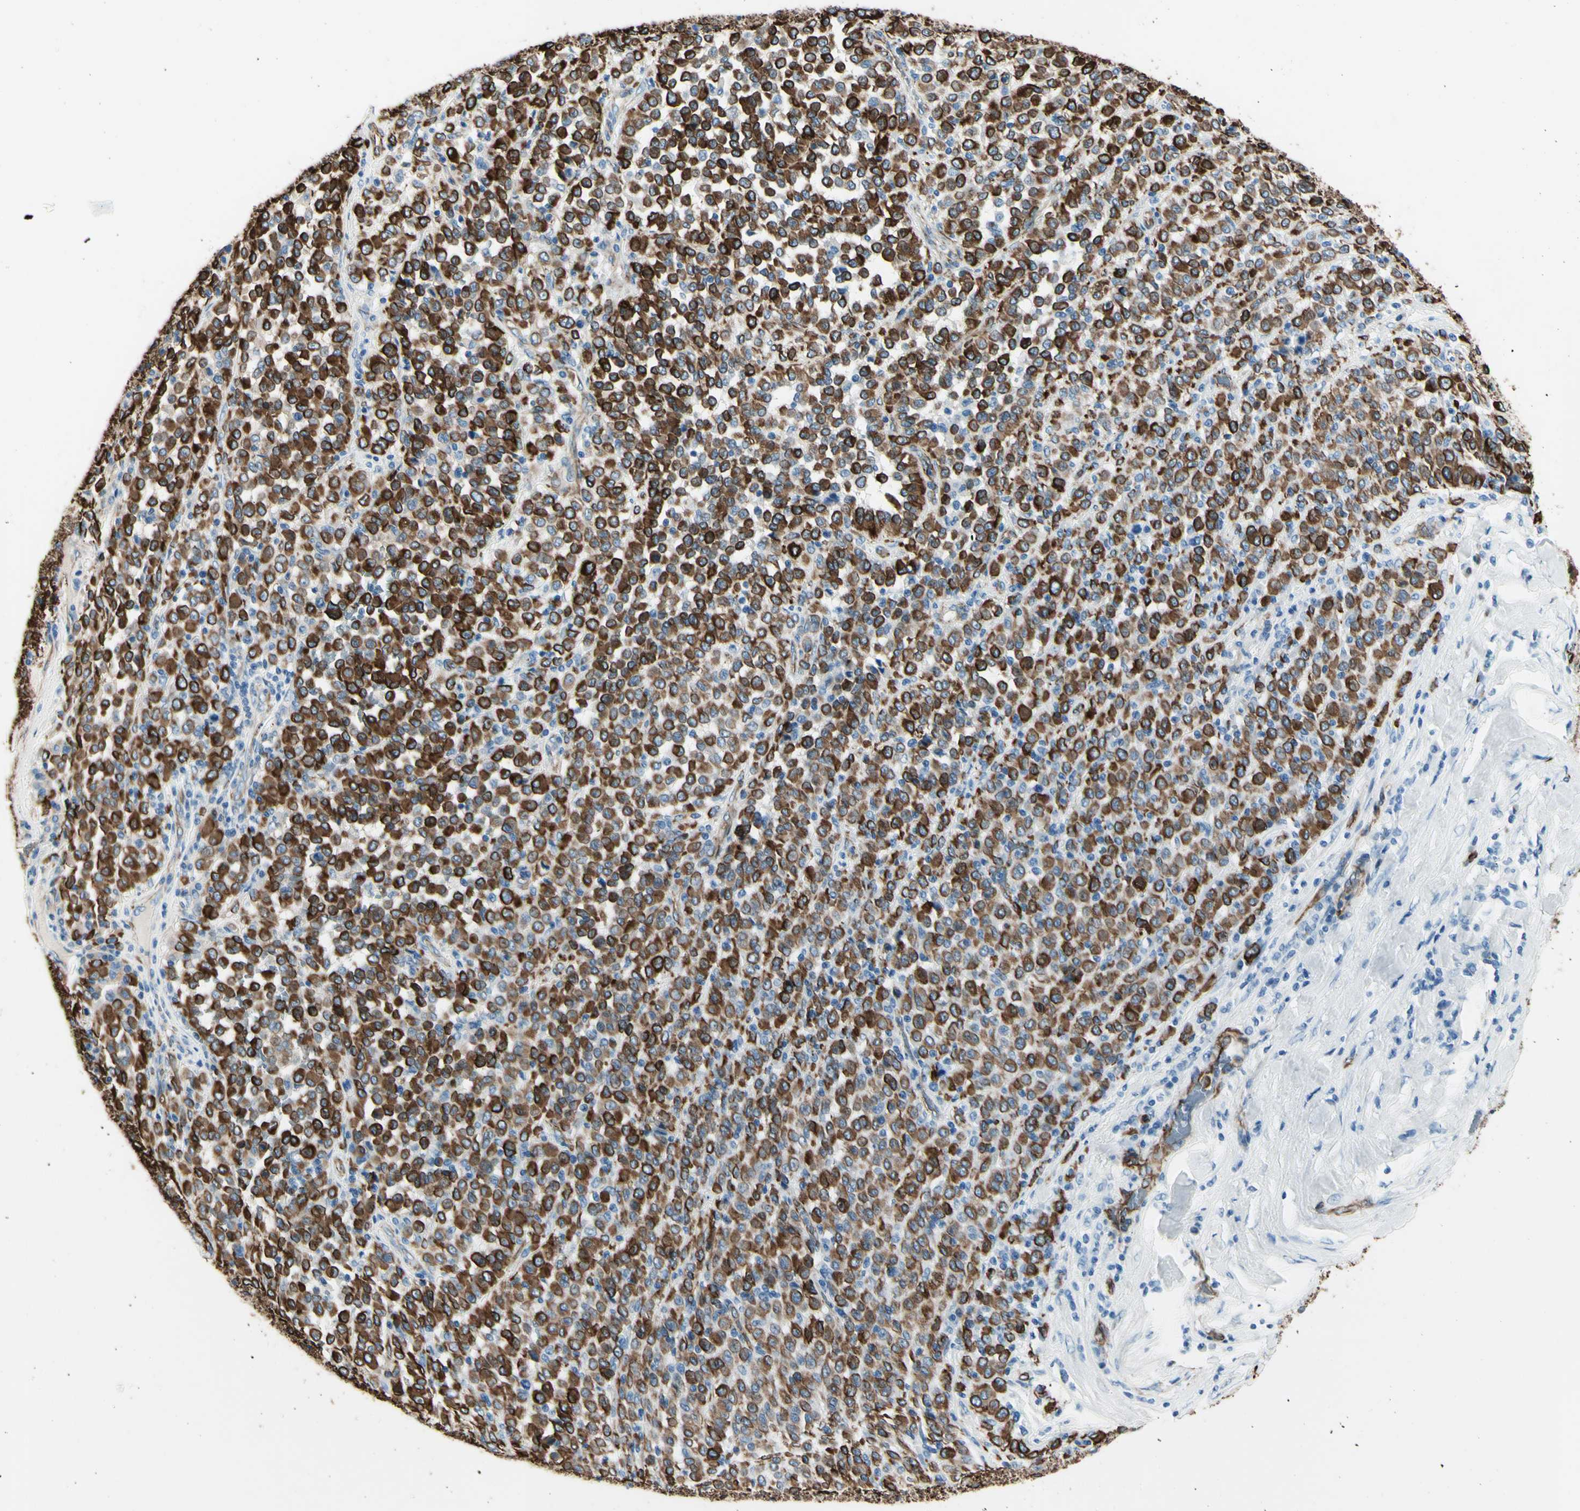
{"staining": {"intensity": "strong", "quantity": ">75%", "location": "cytoplasmic/membranous"}, "tissue": "melanoma", "cell_type": "Tumor cells", "image_type": "cancer", "snomed": [{"axis": "morphology", "description": "Malignant melanoma, Metastatic site"}, {"axis": "topography", "description": "Pancreas"}], "caption": "Human malignant melanoma (metastatic site) stained with a protein marker shows strong staining in tumor cells.", "gene": "PTH2R", "patient": {"sex": "female", "age": 30}}